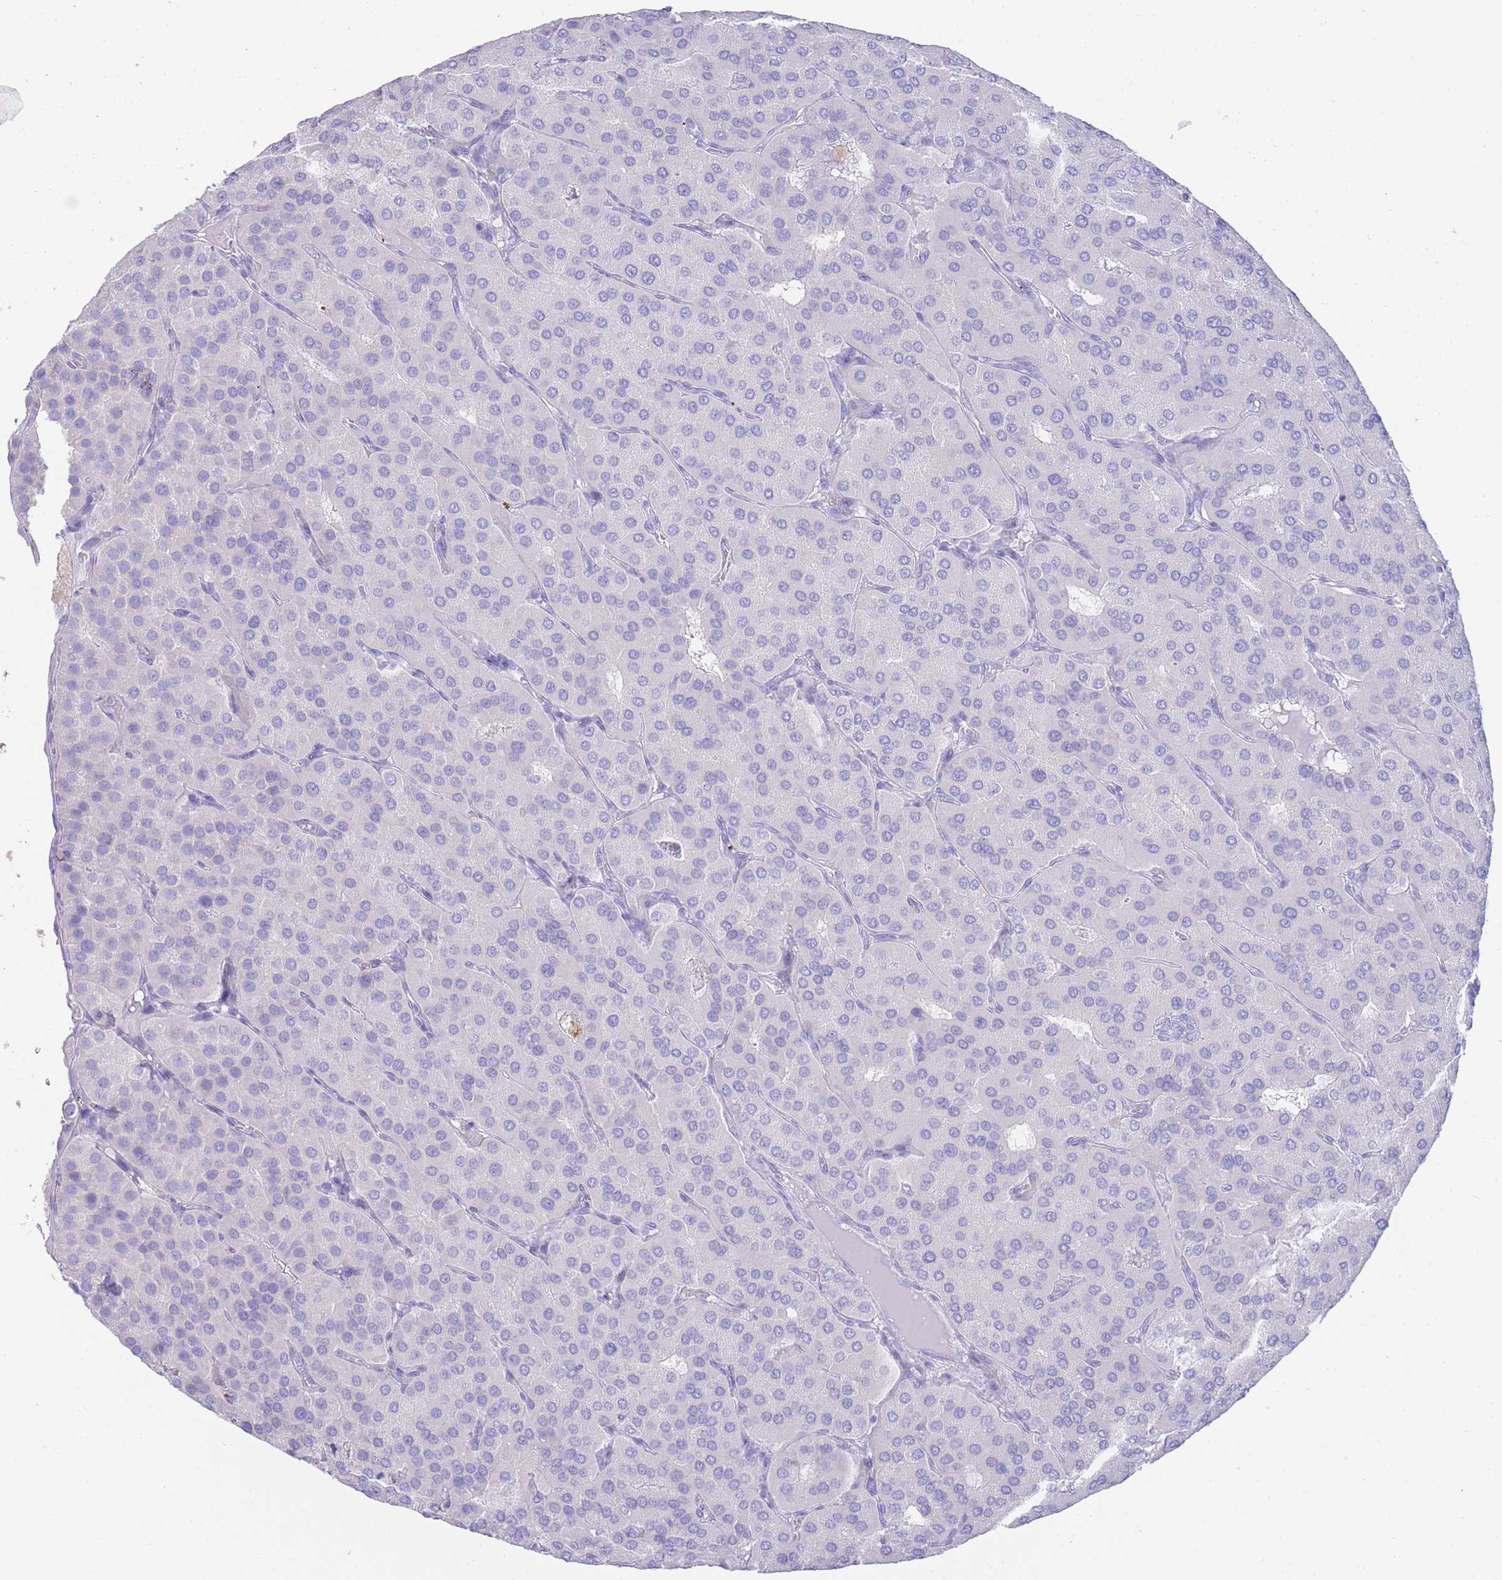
{"staining": {"intensity": "negative", "quantity": "none", "location": "none"}, "tissue": "parathyroid gland", "cell_type": "Glandular cells", "image_type": "normal", "snomed": [{"axis": "morphology", "description": "Normal tissue, NOS"}, {"axis": "morphology", "description": "Adenoma, NOS"}, {"axis": "topography", "description": "Parathyroid gland"}], "caption": "High magnification brightfield microscopy of normal parathyroid gland stained with DAB (3,3'-diaminobenzidine) (brown) and counterstained with hematoxylin (blue): glandular cells show no significant positivity. Nuclei are stained in blue.", "gene": "LRRC37A2", "patient": {"sex": "female", "age": 86}}